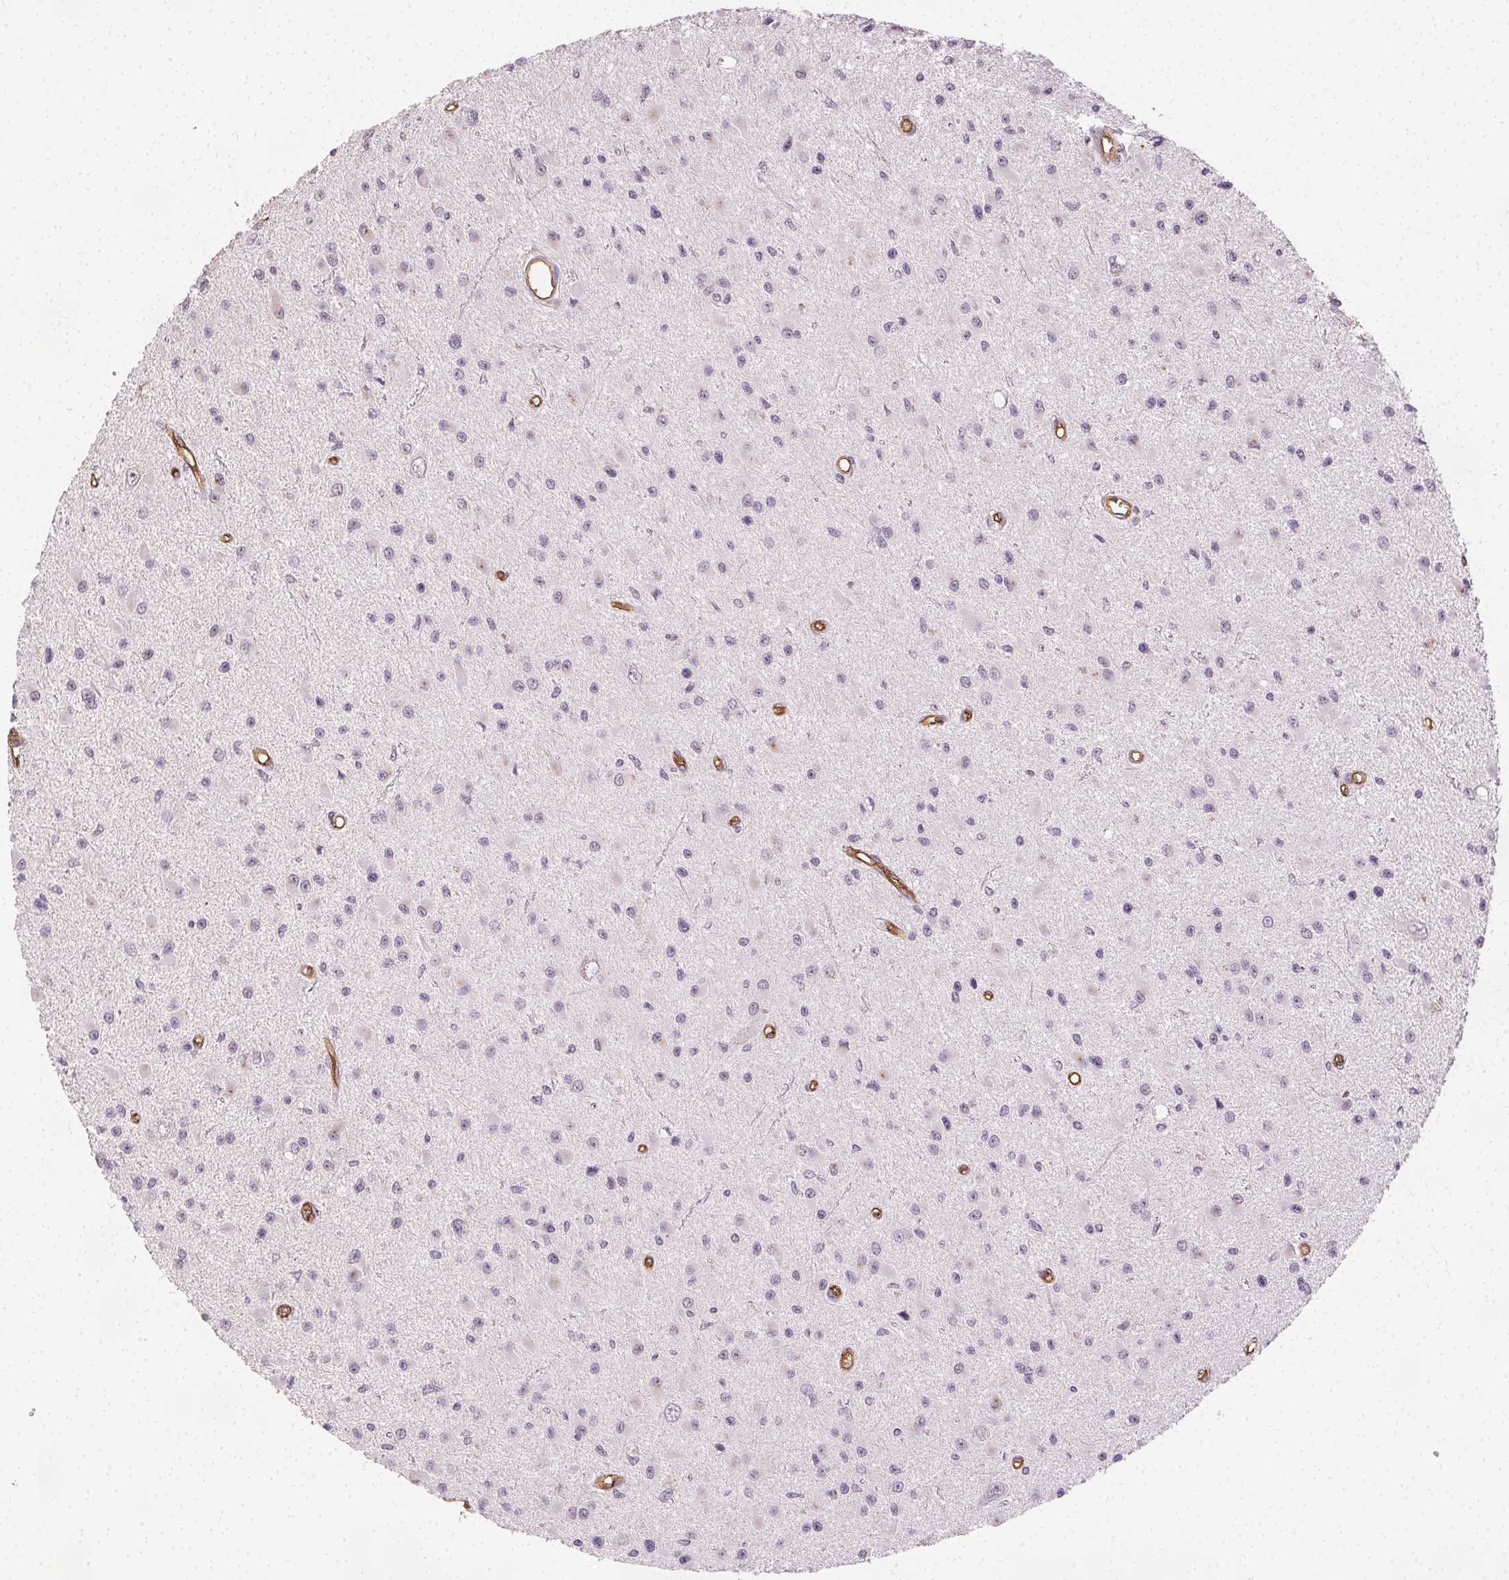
{"staining": {"intensity": "negative", "quantity": "none", "location": "none"}, "tissue": "glioma", "cell_type": "Tumor cells", "image_type": "cancer", "snomed": [{"axis": "morphology", "description": "Glioma, malignant, High grade"}, {"axis": "topography", "description": "Brain"}], "caption": "There is no significant positivity in tumor cells of malignant glioma (high-grade).", "gene": "PODXL", "patient": {"sex": "male", "age": 54}}